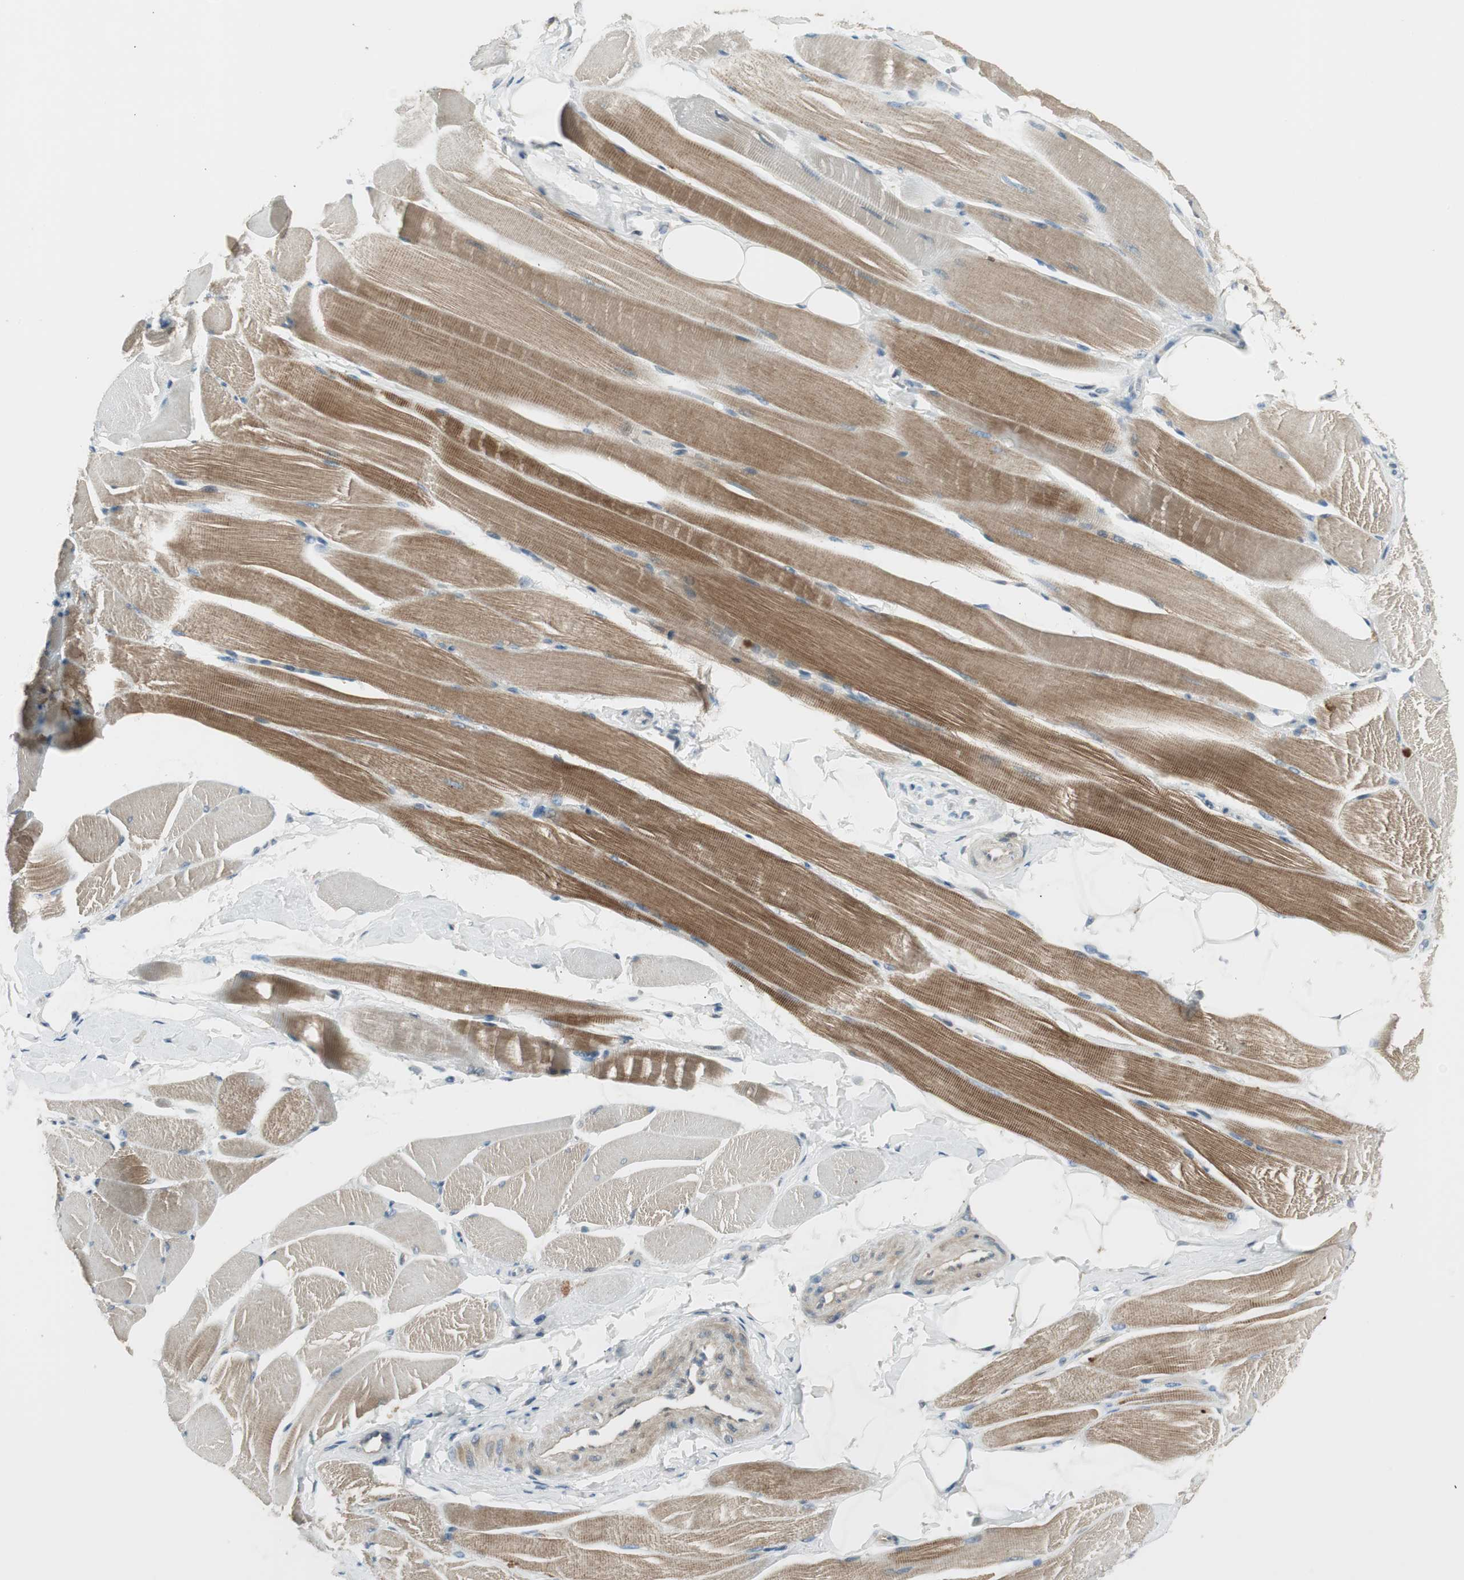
{"staining": {"intensity": "strong", "quantity": "25%-75%", "location": "cytoplasmic/membranous"}, "tissue": "skeletal muscle", "cell_type": "Myocytes", "image_type": "normal", "snomed": [{"axis": "morphology", "description": "Normal tissue, NOS"}, {"axis": "topography", "description": "Skeletal muscle"}, {"axis": "topography", "description": "Peripheral nerve tissue"}], "caption": "Brown immunohistochemical staining in benign human skeletal muscle demonstrates strong cytoplasmic/membranous expression in approximately 25%-75% of myocytes. Nuclei are stained in blue.", "gene": "PCDHB15", "patient": {"sex": "female", "age": 84}}